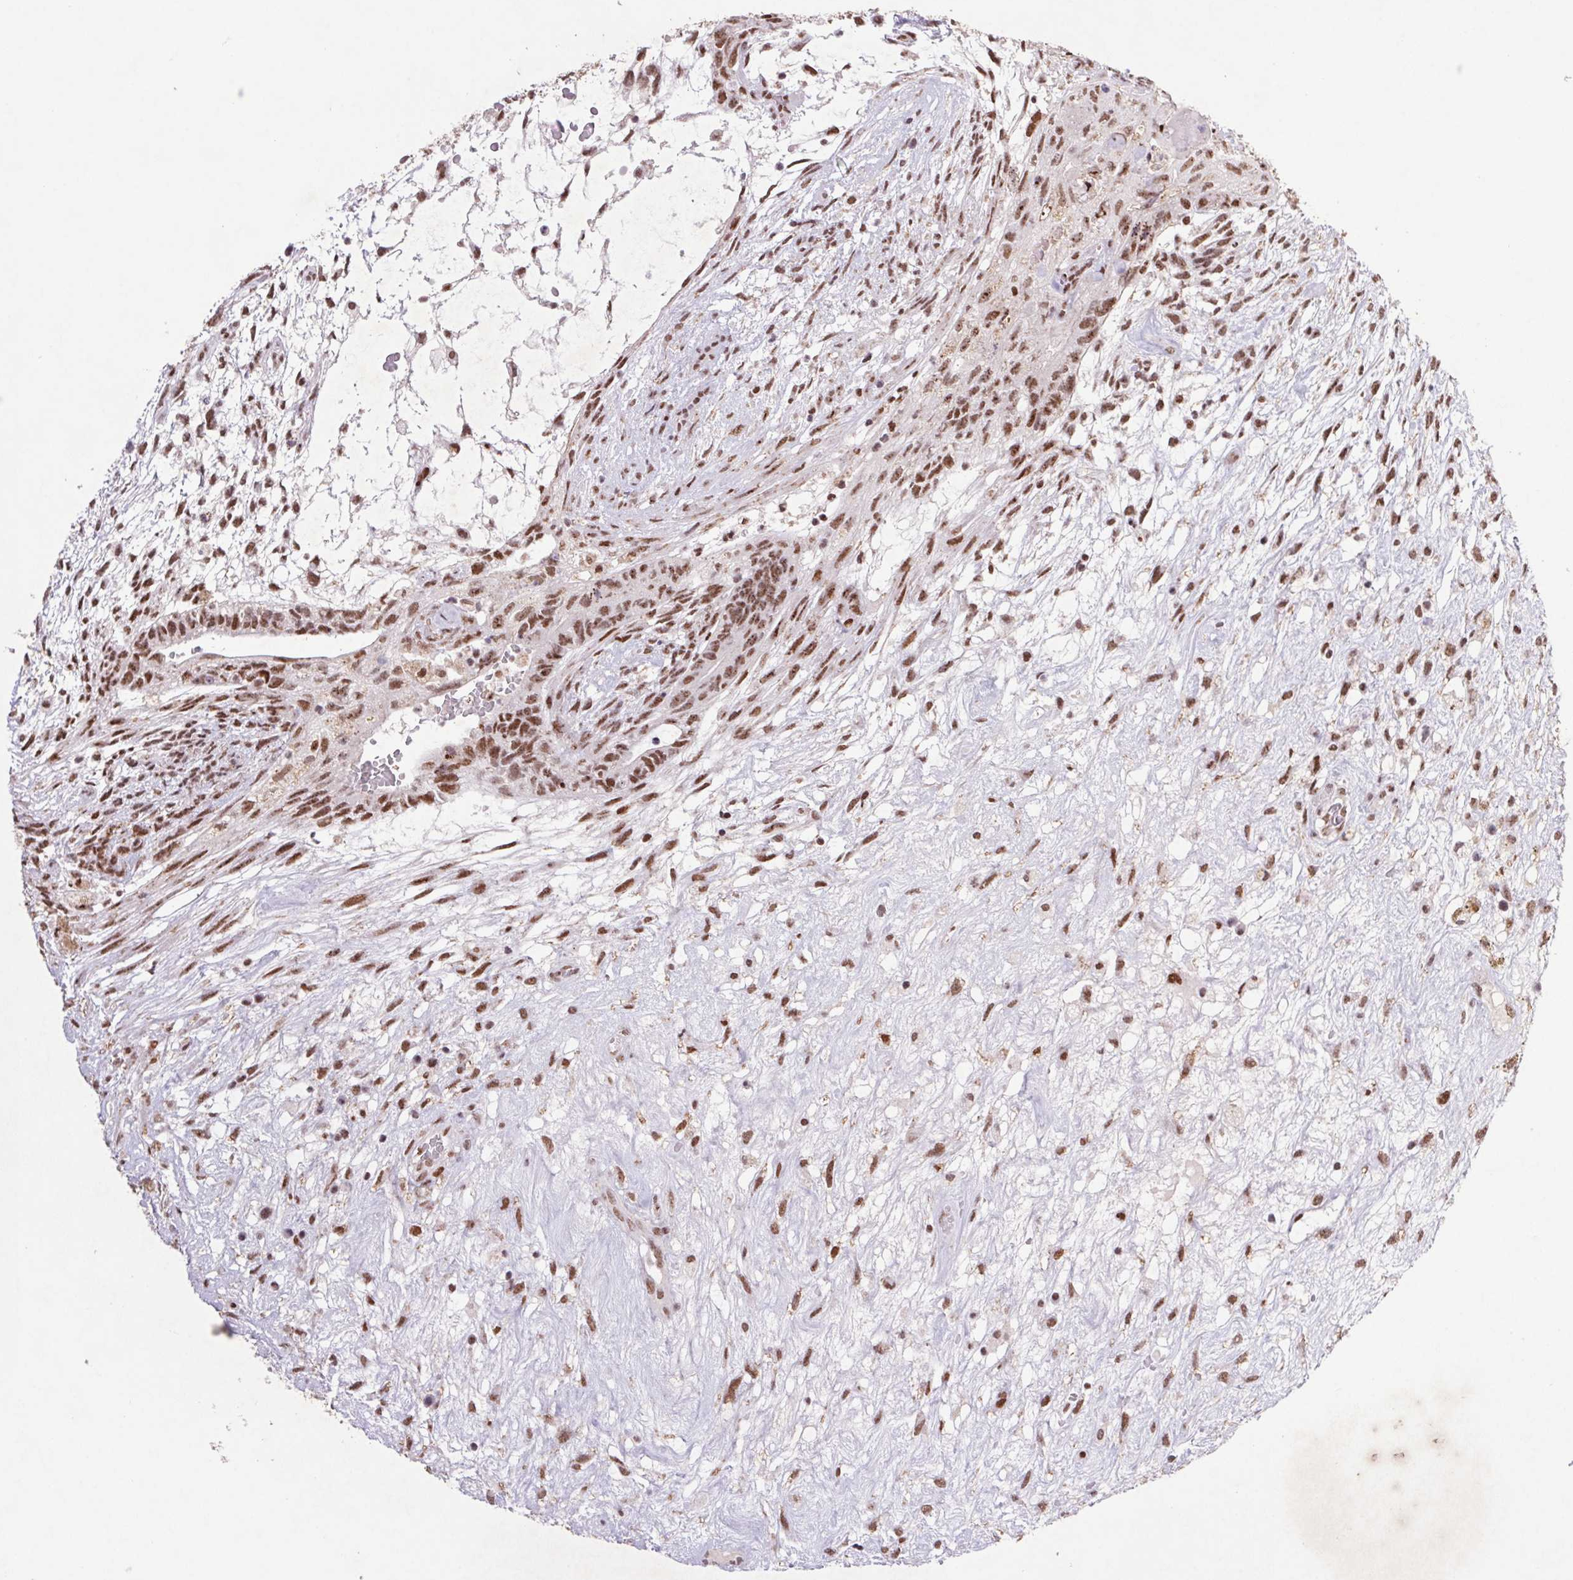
{"staining": {"intensity": "strong", "quantity": ">75%", "location": "nuclear"}, "tissue": "testis cancer", "cell_type": "Tumor cells", "image_type": "cancer", "snomed": [{"axis": "morphology", "description": "Normal tissue, NOS"}, {"axis": "morphology", "description": "Carcinoma, Embryonal, NOS"}, {"axis": "topography", "description": "Testis"}], "caption": "Embryonal carcinoma (testis) stained with a protein marker displays strong staining in tumor cells.", "gene": "LDLRAD4", "patient": {"sex": "male", "age": 32}}